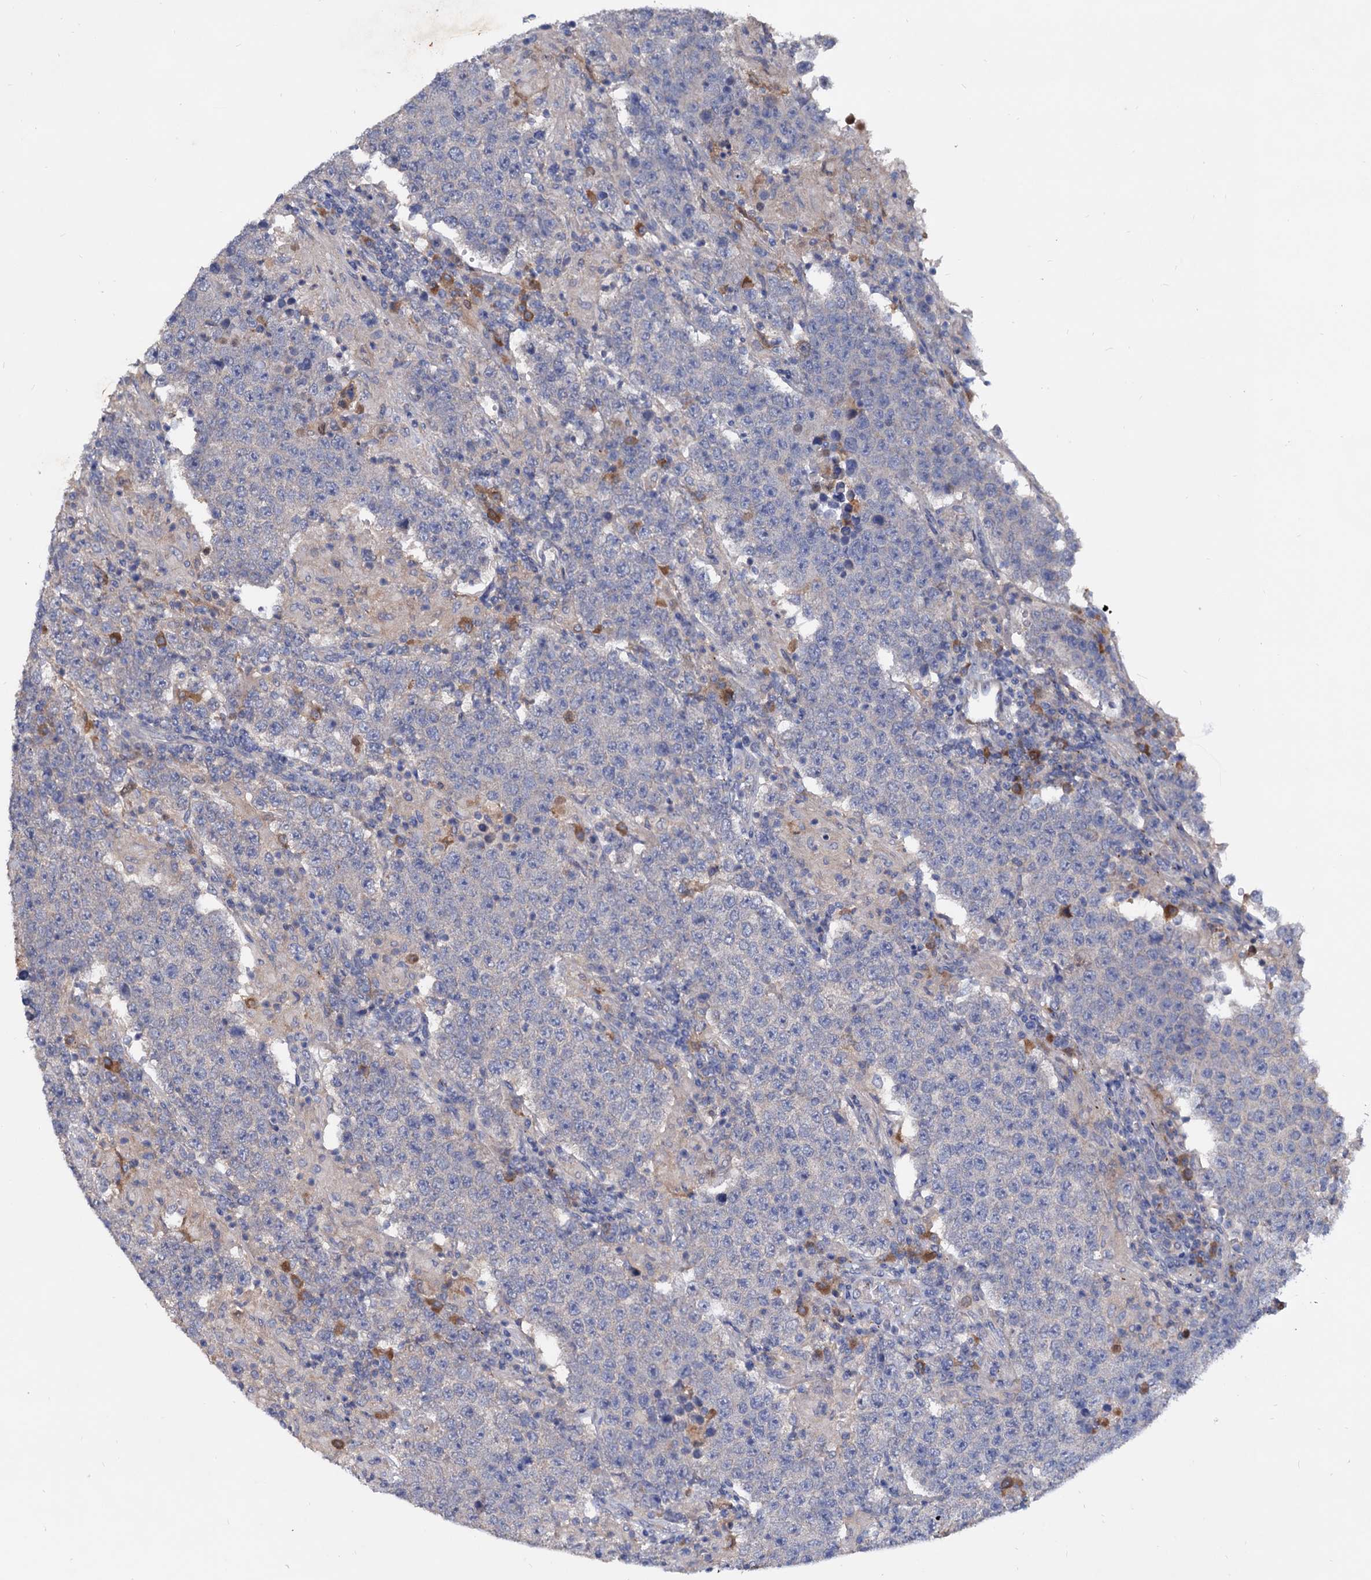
{"staining": {"intensity": "negative", "quantity": "none", "location": "none"}, "tissue": "testis cancer", "cell_type": "Tumor cells", "image_type": "cancer", "snomed": [{"axis": "morphology", "description": "Normal tissue, NOS"}, {"axis": "morphology", "description": "Urothelial carcinoma, High grade"}, {"axis": "morphology", "description": "Seminoma, NOS"}, {"axis": "morphology", "description": "Carcinoma, Embryonal, NOS"}, {"axis": "topography", "description": "Urinary bladder"}, {"axis": "topography", "description": "Testis"}], "caption": "Human embryonal carcinoma (testis) stained for a protein using immunohistochemistry (IHC) demonstrates no expression in tumor cells.", "gene": "NPAS4", "patient": {"sex": "male", "age": 41}}